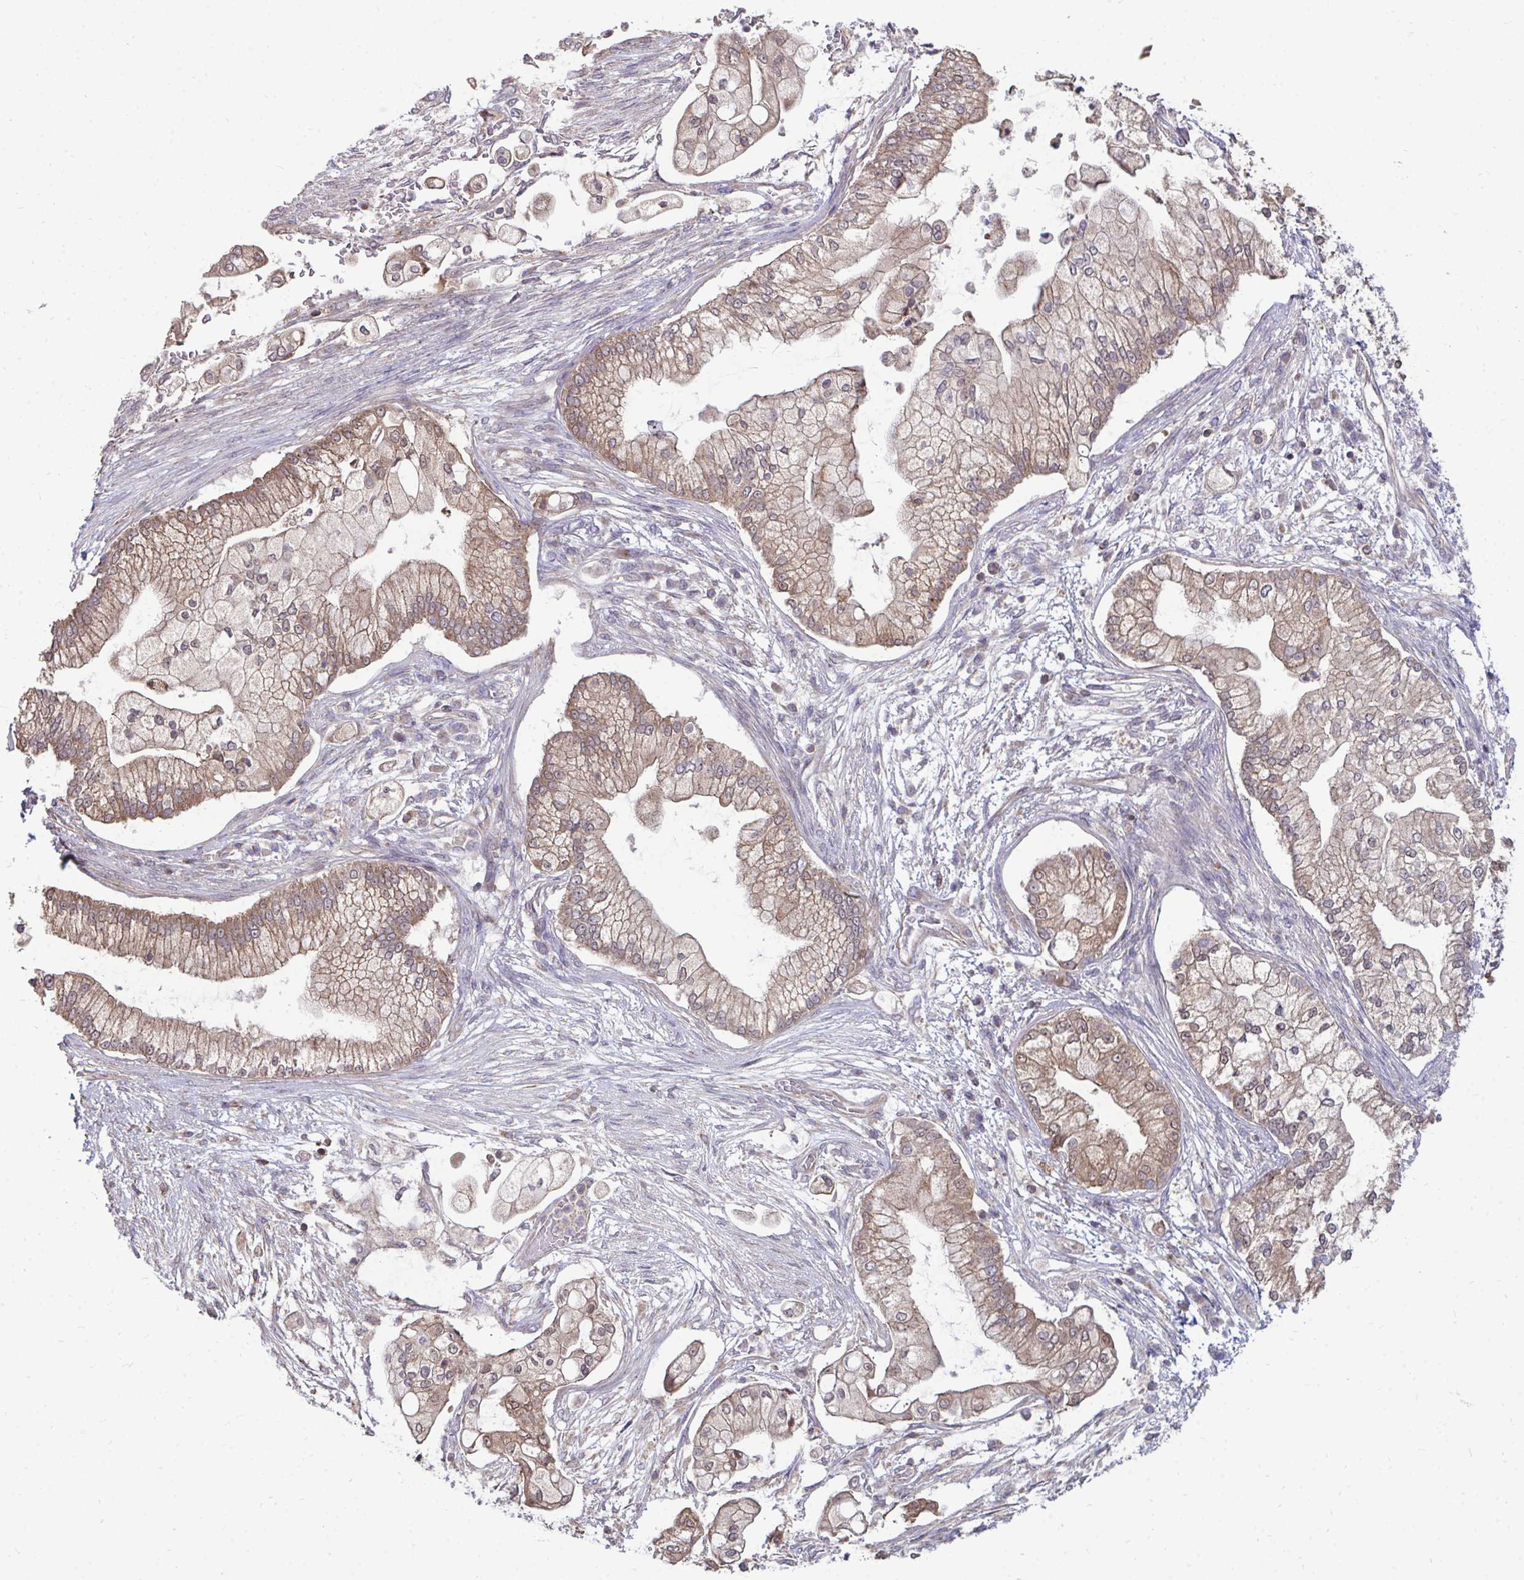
{"staining": {"intensity": "moderate", "quantity": ">75%", "location": "cytoplasmic/membranous"}, "tissue": "pancreatic cancer", "cell_type": "Tumor cells", "image_type": "cancer", "snomed": [{"axis": "morphology", "description": "Adenocarcinoma, NOS"}, {"axis": "topography", "description": "Pancreas"}], "caption": "Protein expression analysis of pancreatic adenocarcinoma exhibits moderate cytoplasmic/membranous positivity in about >75% of tumor cells.", "gene": "DNAJA2", "patient": {"sex": "female", "age": 69}}